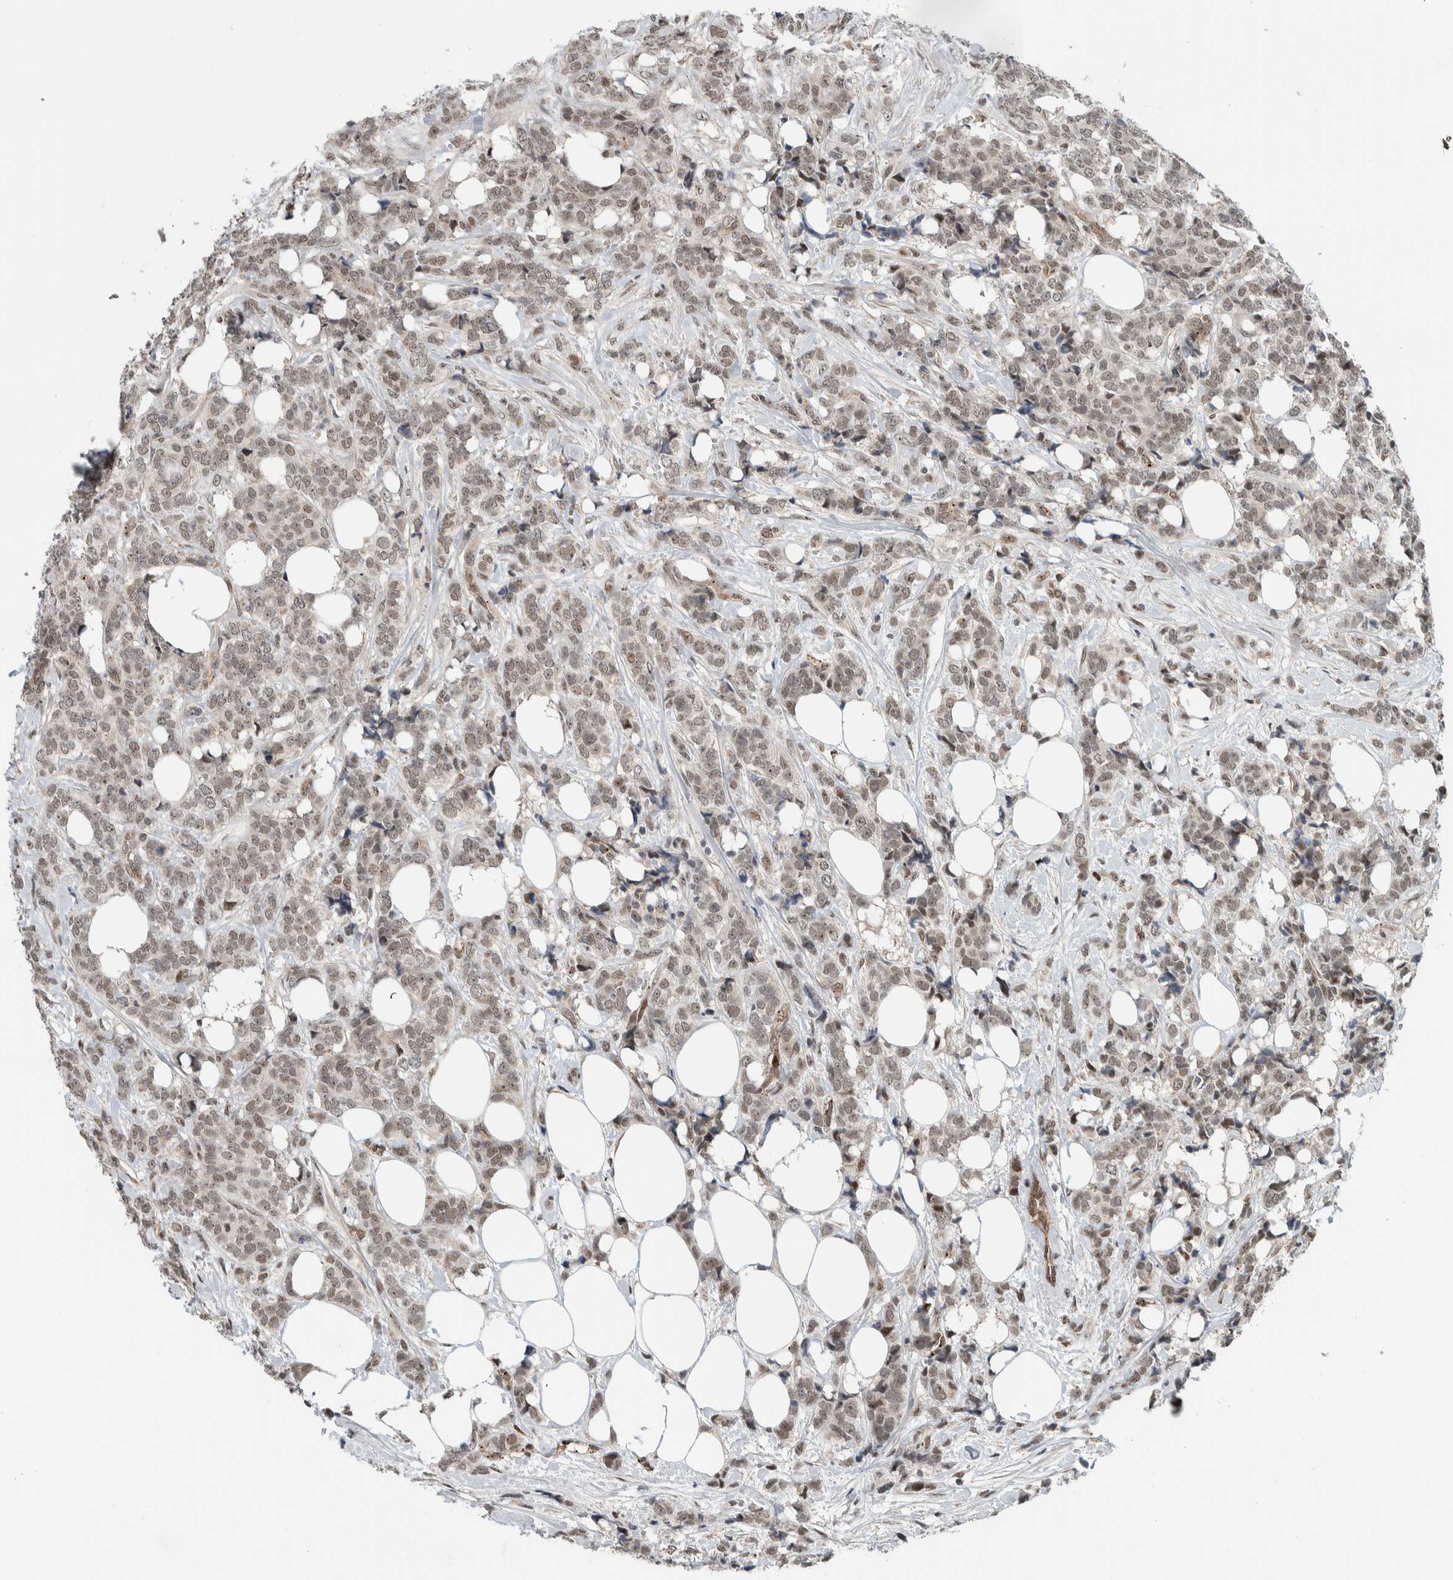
{"staining": {"intensity": "moderate", "quantity": ">75%", "location": "nuclear"}, "tissue": "breast cancer", "cell_type": "Tumor cells", "image_type": "cancer", "snomed": [{"axis": "morphology", "description": "Lobular carcinoma"}, {"axis": "topography", "description": "Skin"}, {"axis": "topography", "description": "Breast"}], "caption": "Lobular carcinoma (breast) was stained to show a protein in brown. There is medium levels of moderate nuclear staining in about >75% of tumor cells.", "gene": "ZFP91", "patient": {"sex": "female", "age": 46}}